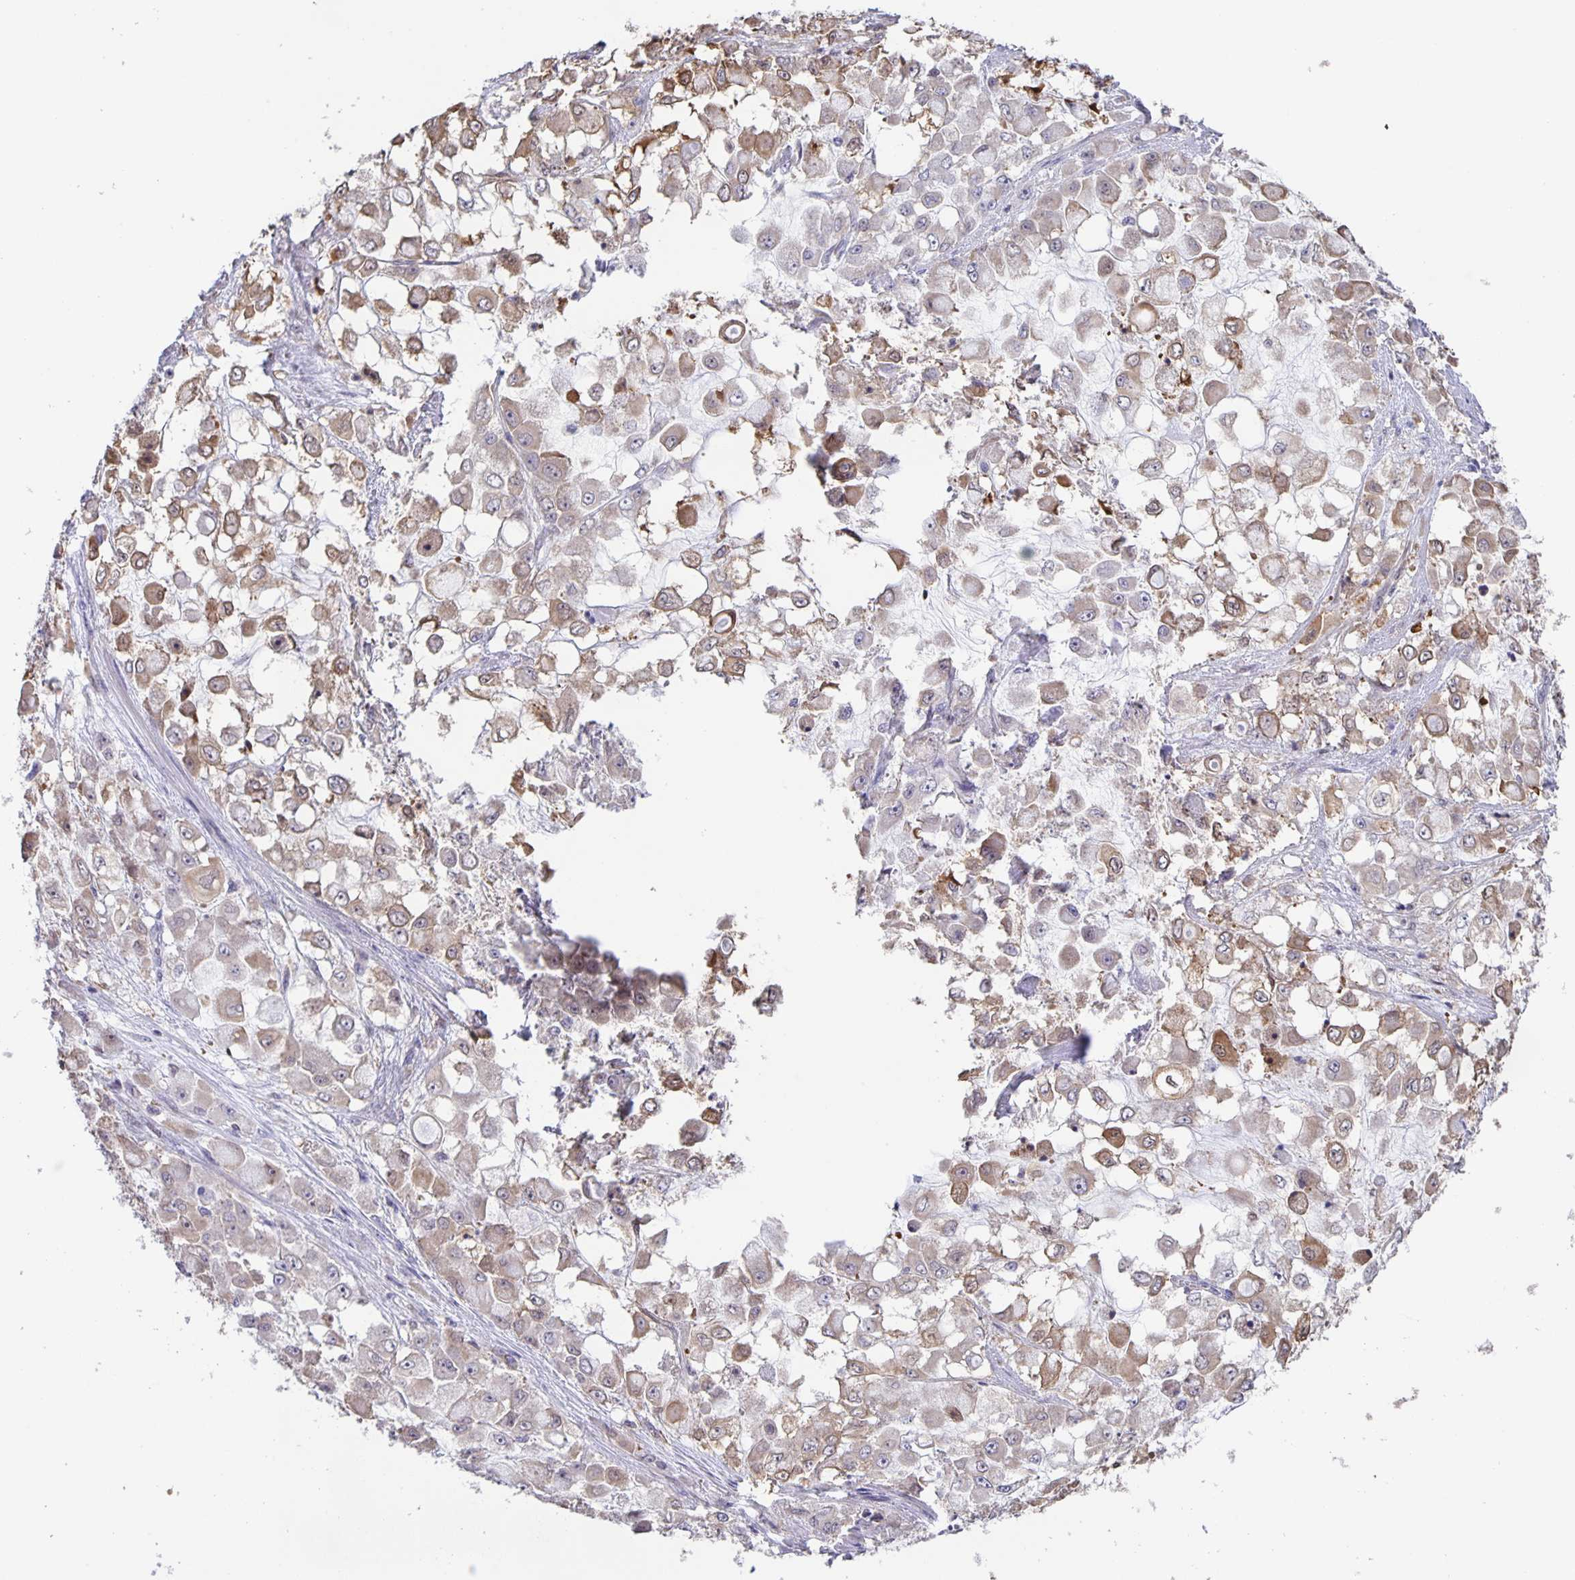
{"staining": {"intensity": "weak", "quantity": "25%-75%", "location": "cytoplasmic/membranous"}, "tissue": "stomach cancer", "cell_type": "Tumor cells", "image_type": "cancer", "snomed": [{"axis": "morphology", "description": "Adenocarcinoma, NOS"}, {"axis": "topography", "description": "Stomach"}], "caption": "There is low levels of weak cytoplasmic/membranous staining in tumor cells of adenocarcinoma (stomach), as demonstrated by immunohistochemical staining (brown color).", "gene": "MARCHF6", "patient": {"sex": "female", "age": 76}}